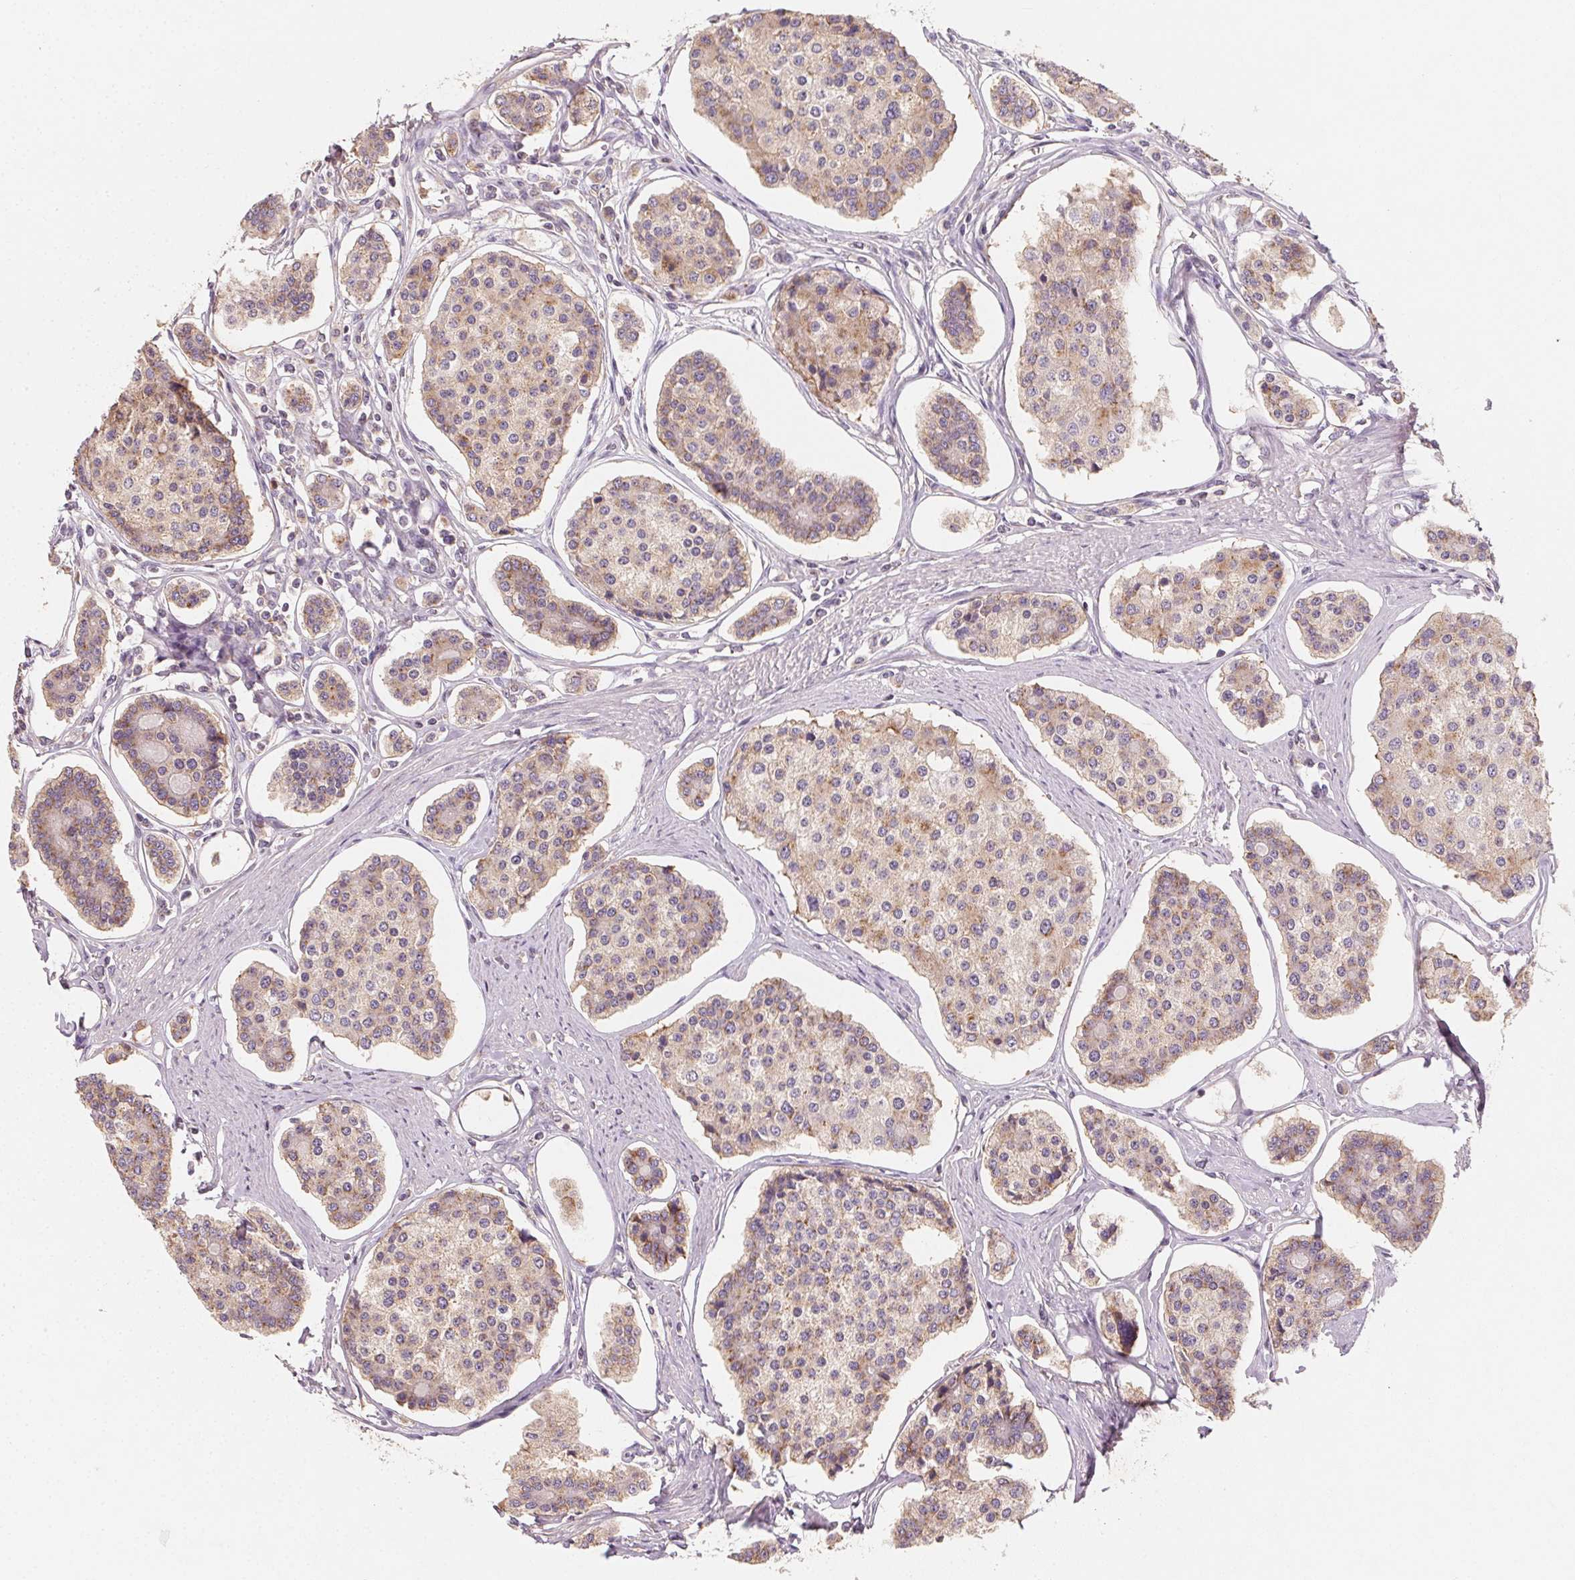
{"staining": {"intensity": "weak", "quantity": ">75%", "location": "cytoplasmic/membranous"}, "tissue": "carcinoid", "cell_type": "Tumor cells", "image_type": "cancer", "snomed": [{"axis": "morphology", "description": "Carcinoid, malignant, NOS"}, {"axis": "topography", "description": "Small intestine"}], "caption": "IHC (DAB (3,3'-diaminobenzidine)) staining of malignant carcinoid shows weak cytoplasmic/membranous protein expression in about >75% of tumor cells.", "gene": "AP1S1", "patient": {"sex": "female", "age": 65}}